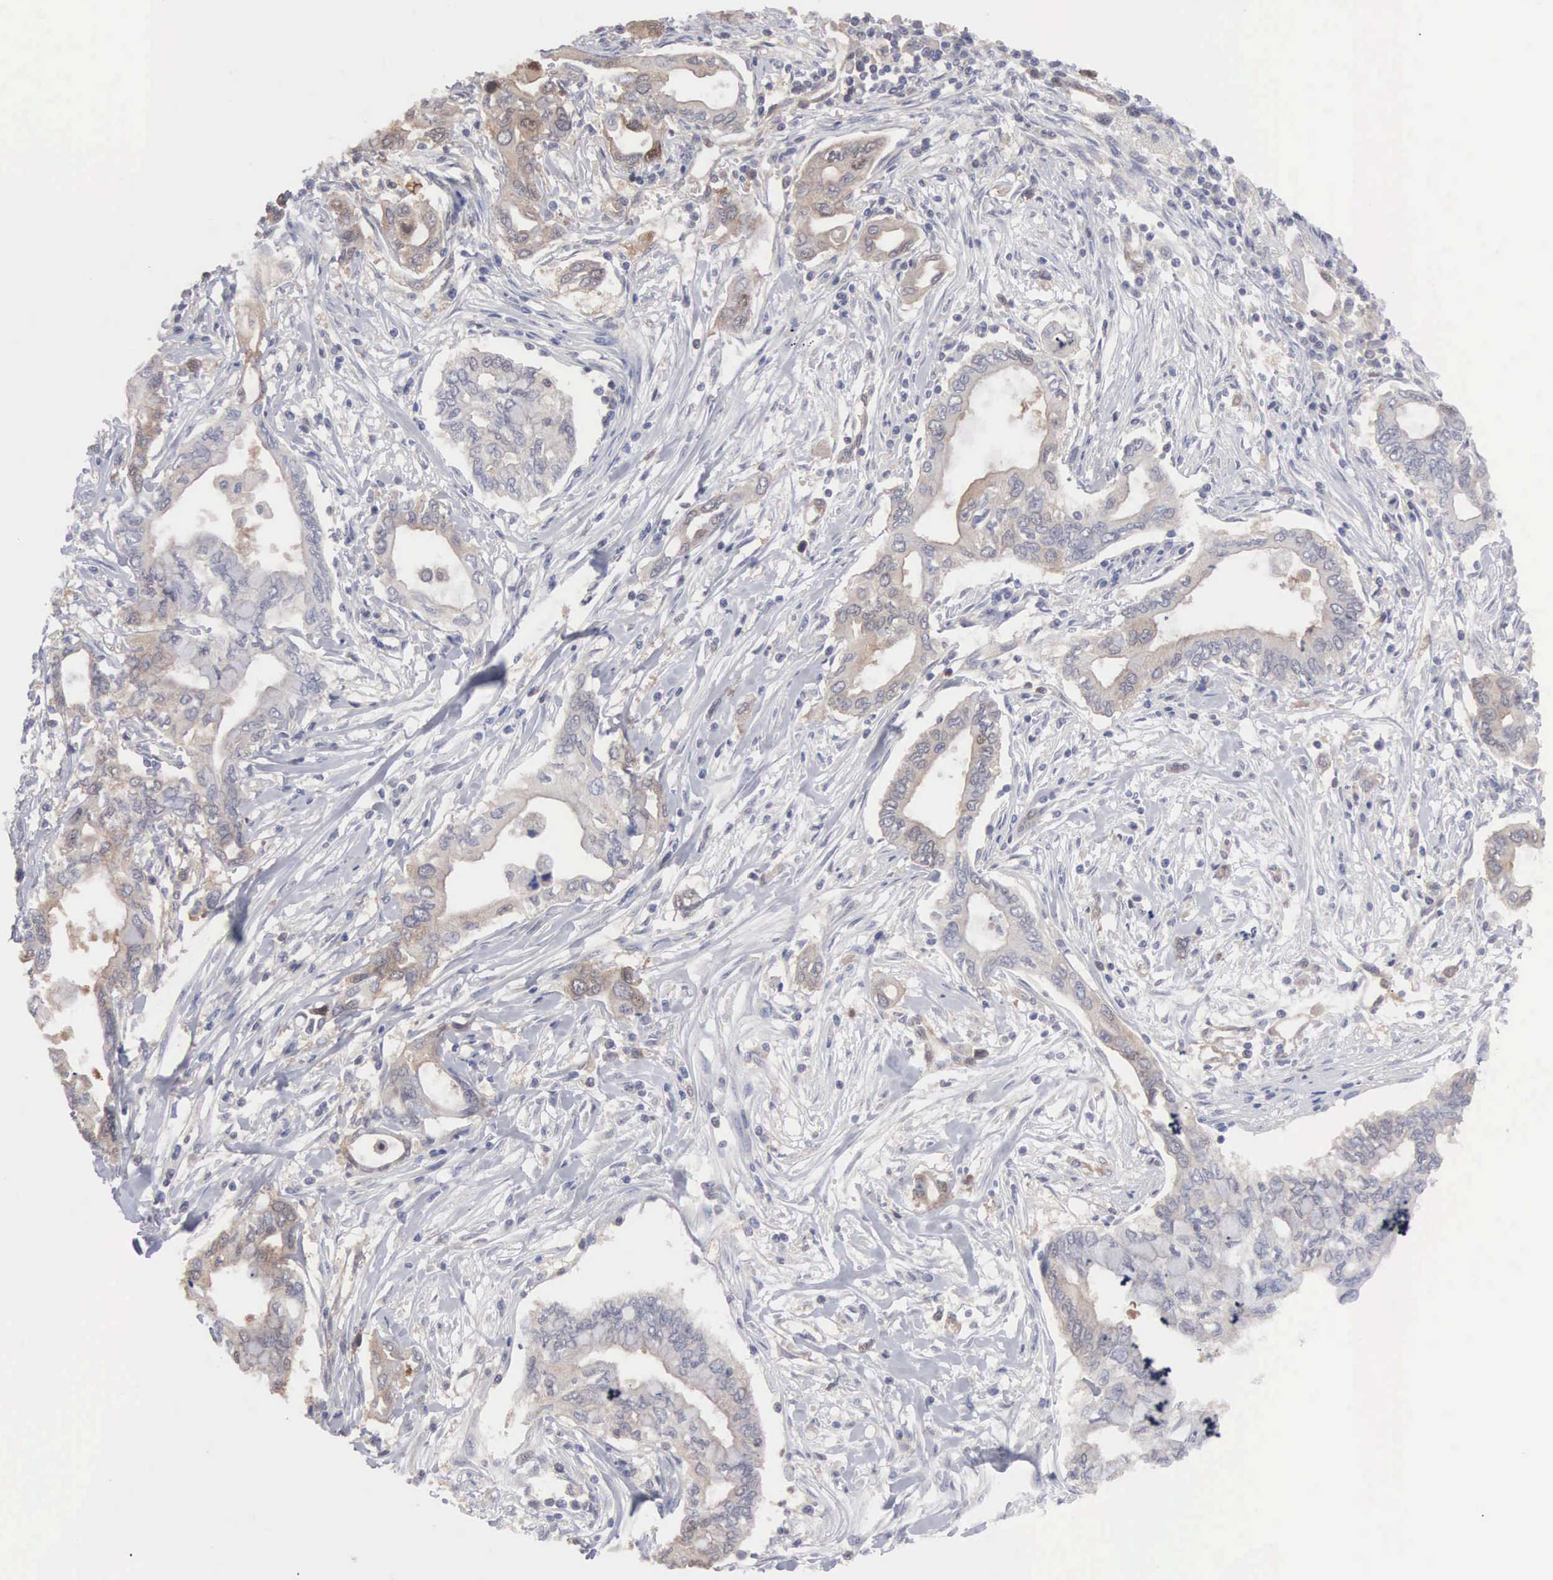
{"staining": {"intensity": "weak", "quantity": "<25%", "location": "cytoplasmic/membranous"}, "tissue": "pancreatic cancer", "cell_type": "Tumor cells", "image_type": "cancer", "snomed": [{"axis": "morphology", "description": "Adenocarcinoma, NOS"}, {"axis": "topography", "description": "Pancreas"}], "caption": "Pancreatic cancer (adenocarcinoma) was stained to show a protein in brown. There is no significant positivity in tumor cells.", "gene": "MTHFD1", "patient": {"sex": "female", "age": 57}}